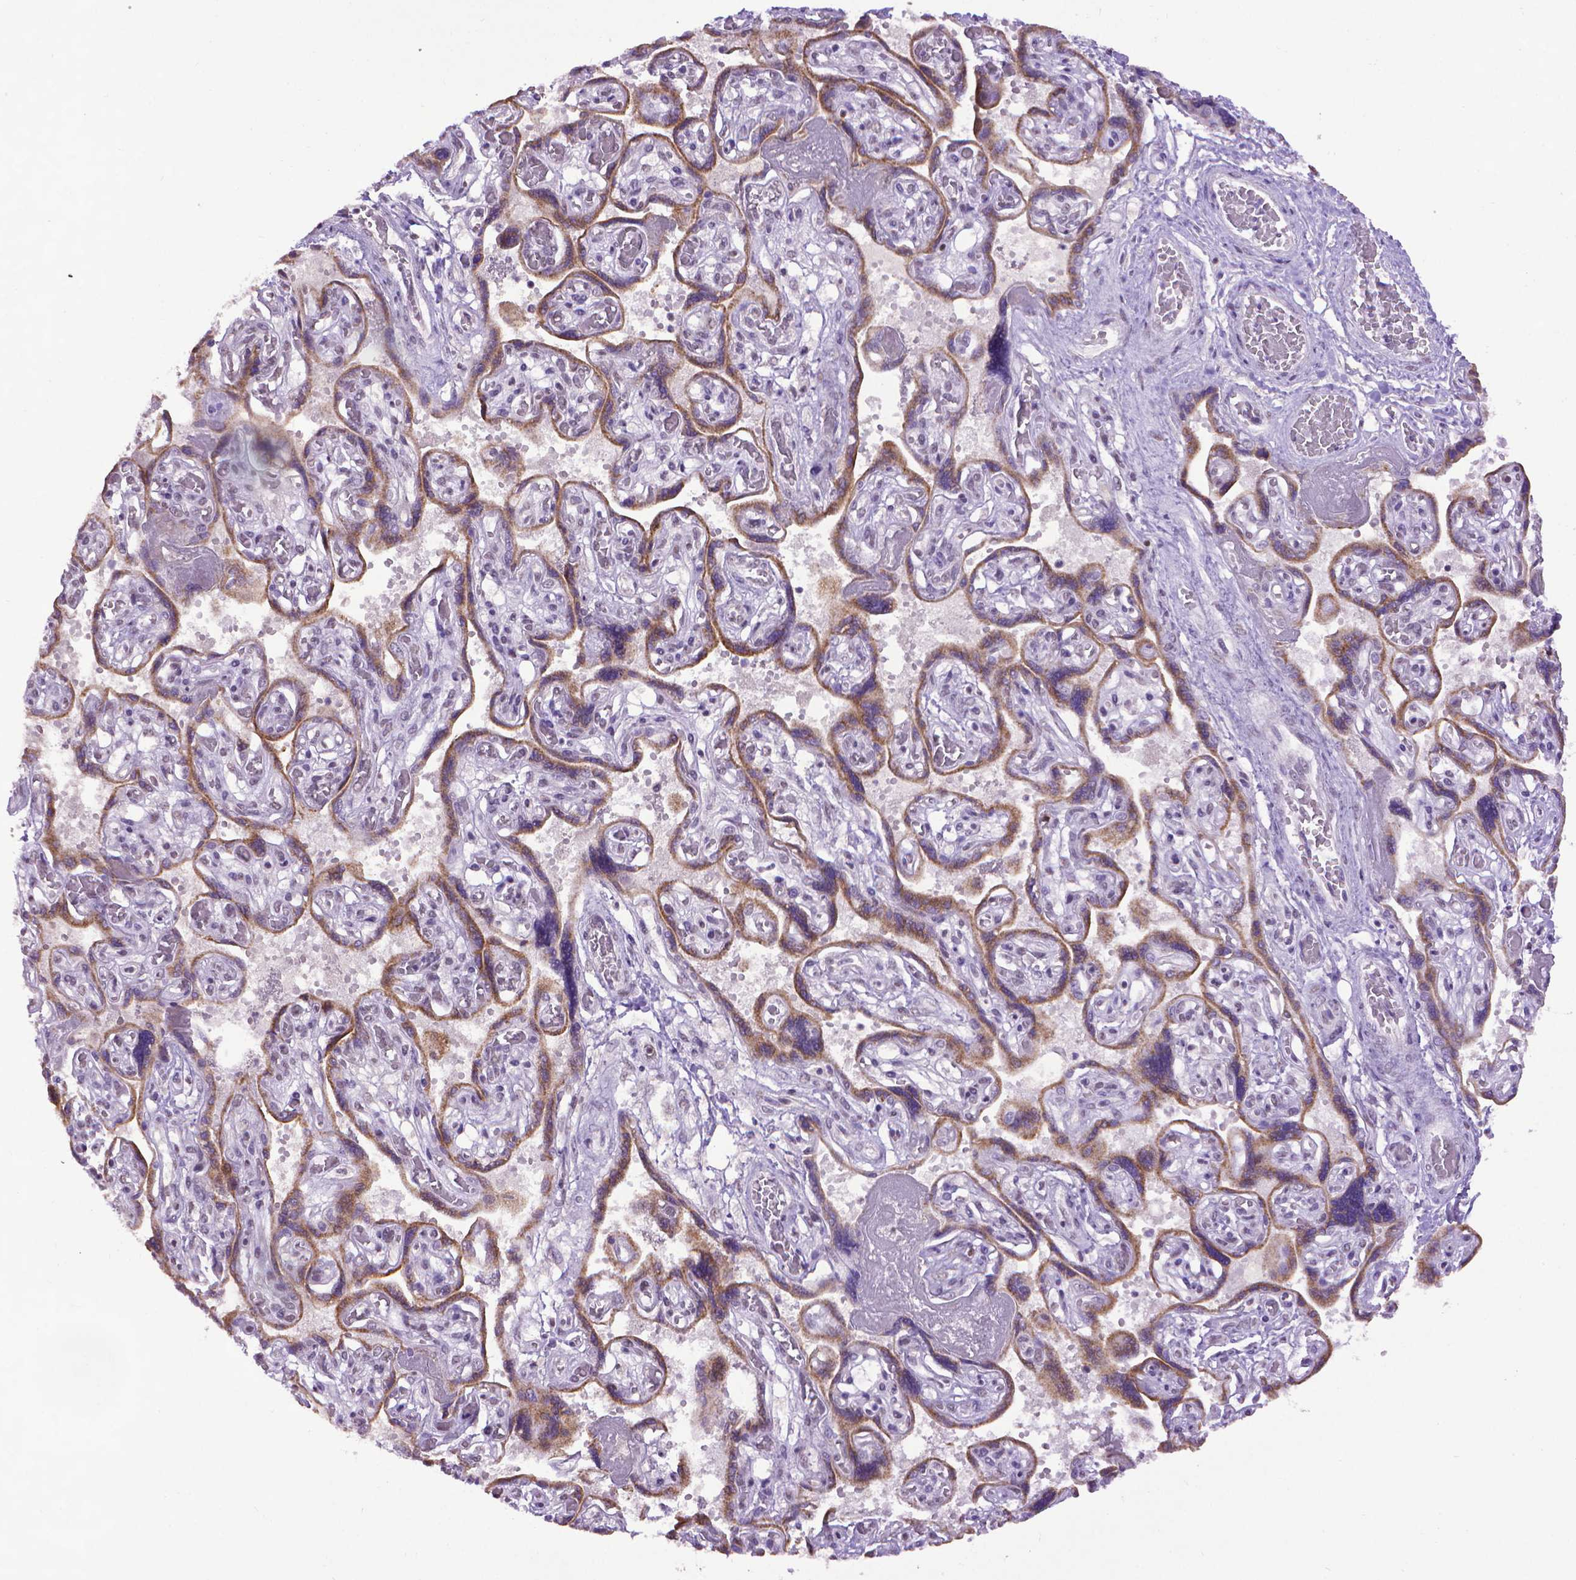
{"staining": {"intensity": "weak", "quantity": "<25%", "location": "nuclear"}, "tissue": "placenta", "cell_type": "Decidual cells", "image_type": "normal", "snomed": [{"axis": "morphology", "description": "Normal tissue, NOS"}, {"axis": "topography", "description": "Placenta"}], "caption": "Micrograph shows no protein positivity in decidual cells of benign placenta.", "gene": "KMO", "patient": {"sex": "female", "age": 32}}